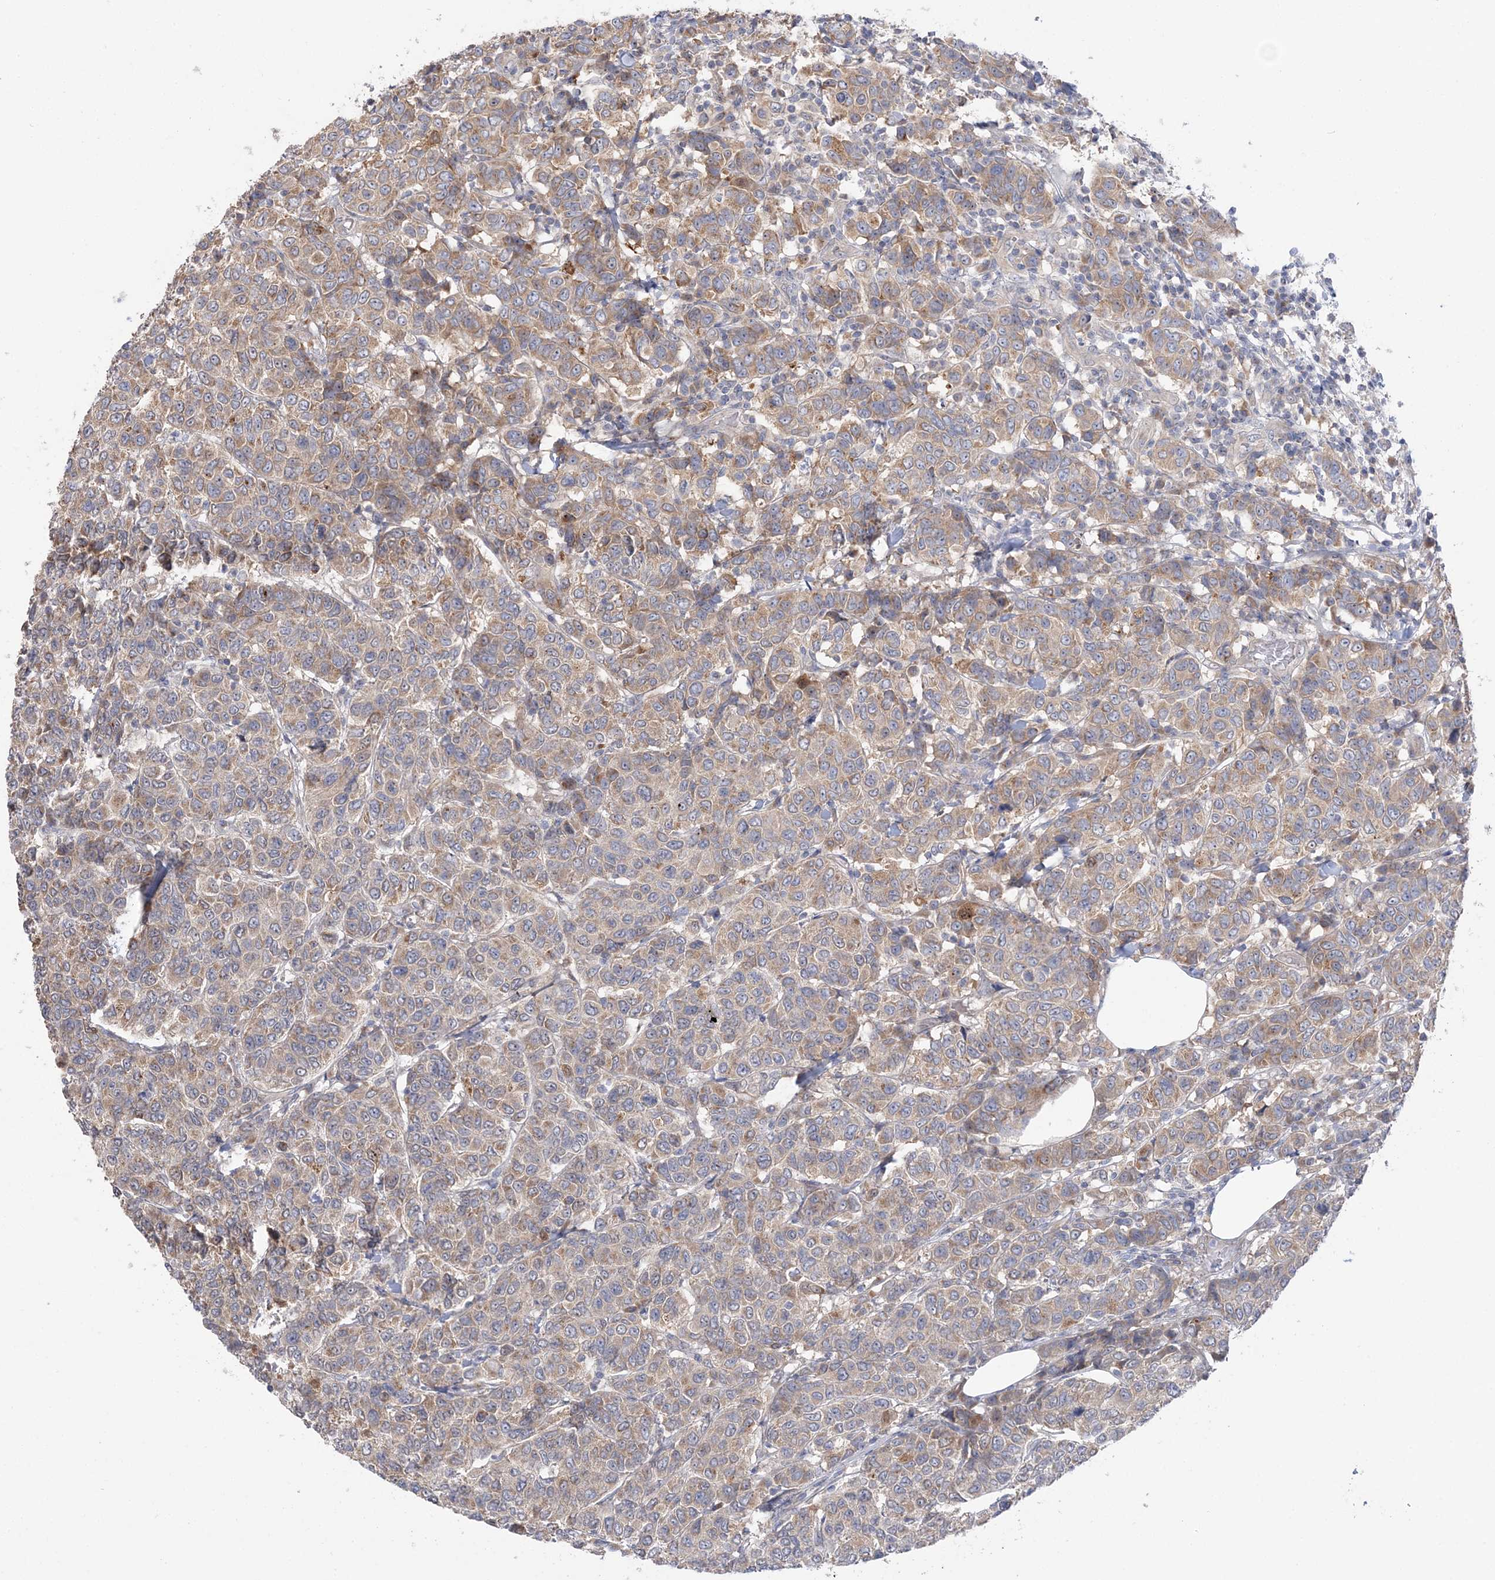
{"staining": {"intensity": "moderate", "quantity": "25%-75%", "location": "cytoplasmic/membranous"}, "tissue": "breast cancer", "cell_type": "Tumor cells", "image_type": "cancer", "snomed": [{"axis": "morphology", "description": "Duct carcinoma"}, {"axis": "topography", "description": "Breast"}], "caption": "This image reveals IHC staining of intraductal carcinoma (breast), with medium moderate cytoplasmic/membranous positivity in approximately 25%-75% of tumor cells.", "gene": "MMADHC", "patient": {"sex": "female", "age": 55}}